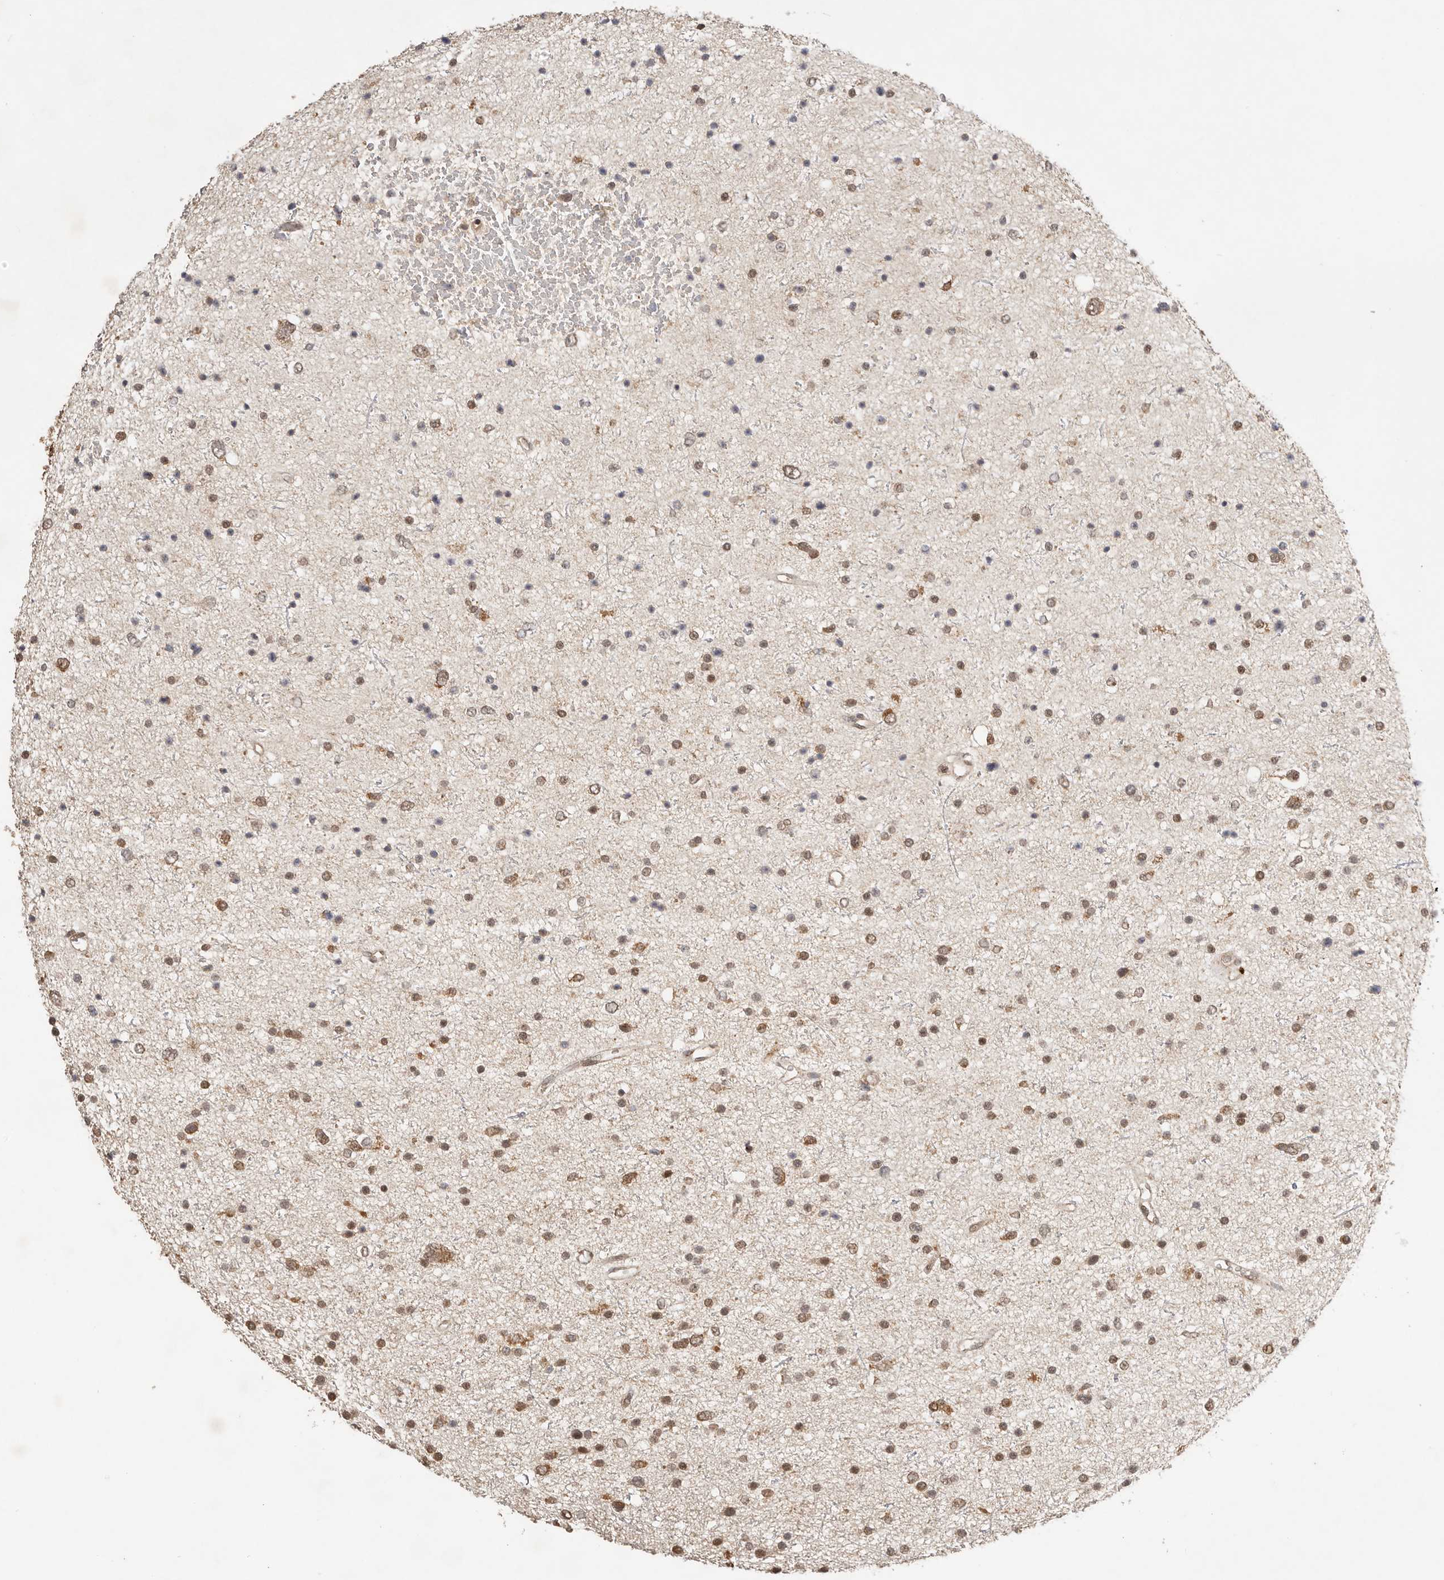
{"staining": {"intensity": "weak", "quantity": "25%-75%", "location": "nuclear"}, "tissue": "glioma", "cell_type": "Tumor cells", "image_type": "cancer", "snomed": [{"axis": "morphology", "description": "Glioma, malignant, Low grade"}, {"axis": "topography", "description": "Brain"}], "caption": "Human glioma stained for a protein (brown) reveals weak nuclear positive positivity in approximately 25%-75% of tumor cells.", "gene": "SEC14L1", "patient": {"sex": "female", "age": 37}}